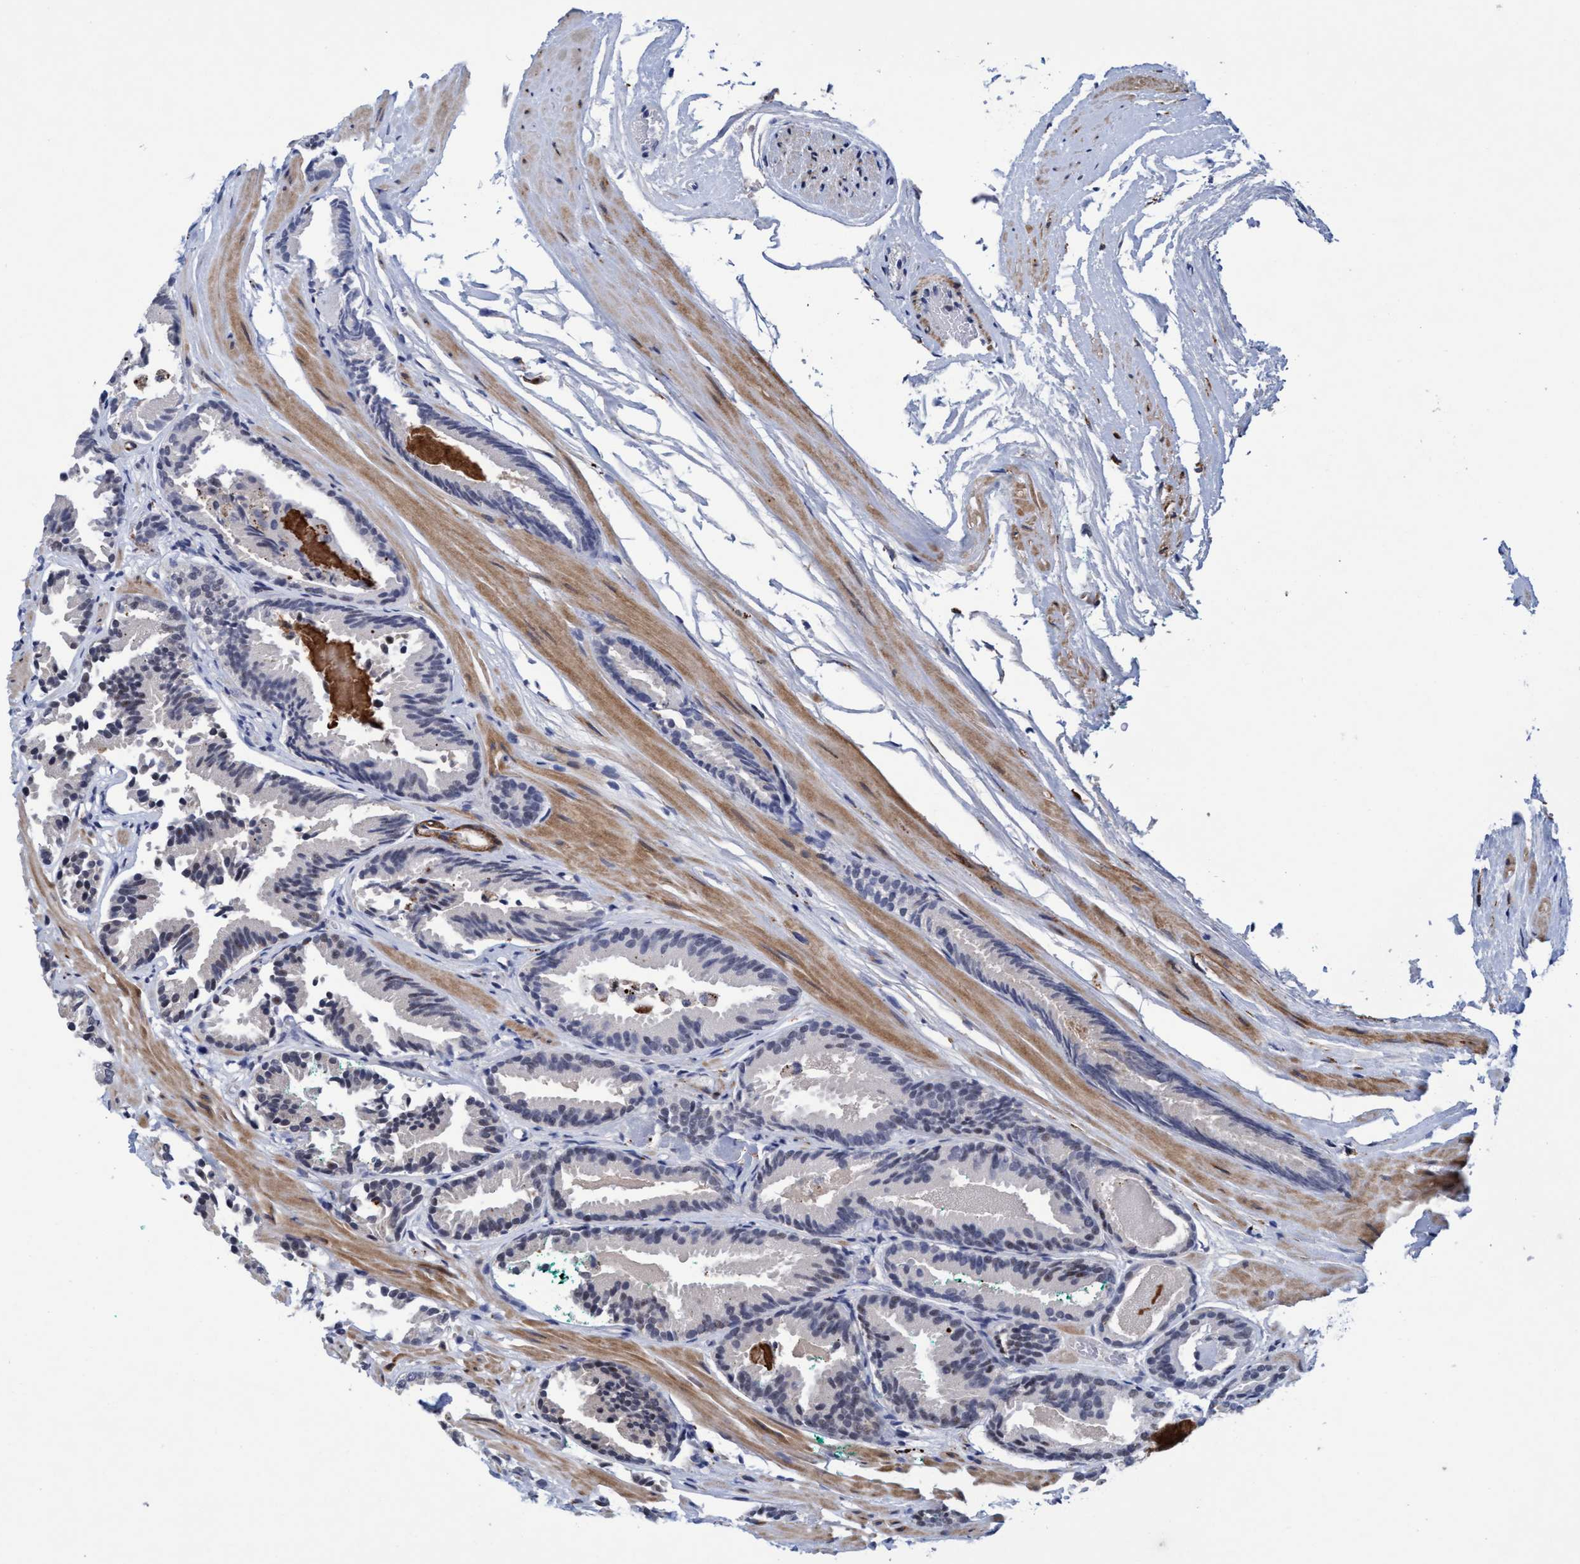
{"staining": {"intensity": "negative", "quantity": "none", "location": "none"}, "tissue": "prostate cancer", "cell_type": "Tumor cells", "image_type": "cancer", "snomed": [{"axis": "morphology", "description": "Adenocarcinoma, Low grade"}, {"axis": "topography", "description": "Prostate"}], "caption": "Tumor cells show no significant protein expression in adenocarcinoma (low-grade) (prostate).", "gene": "GLT6D1", "patient": {"sex": "male", "age": 51}}